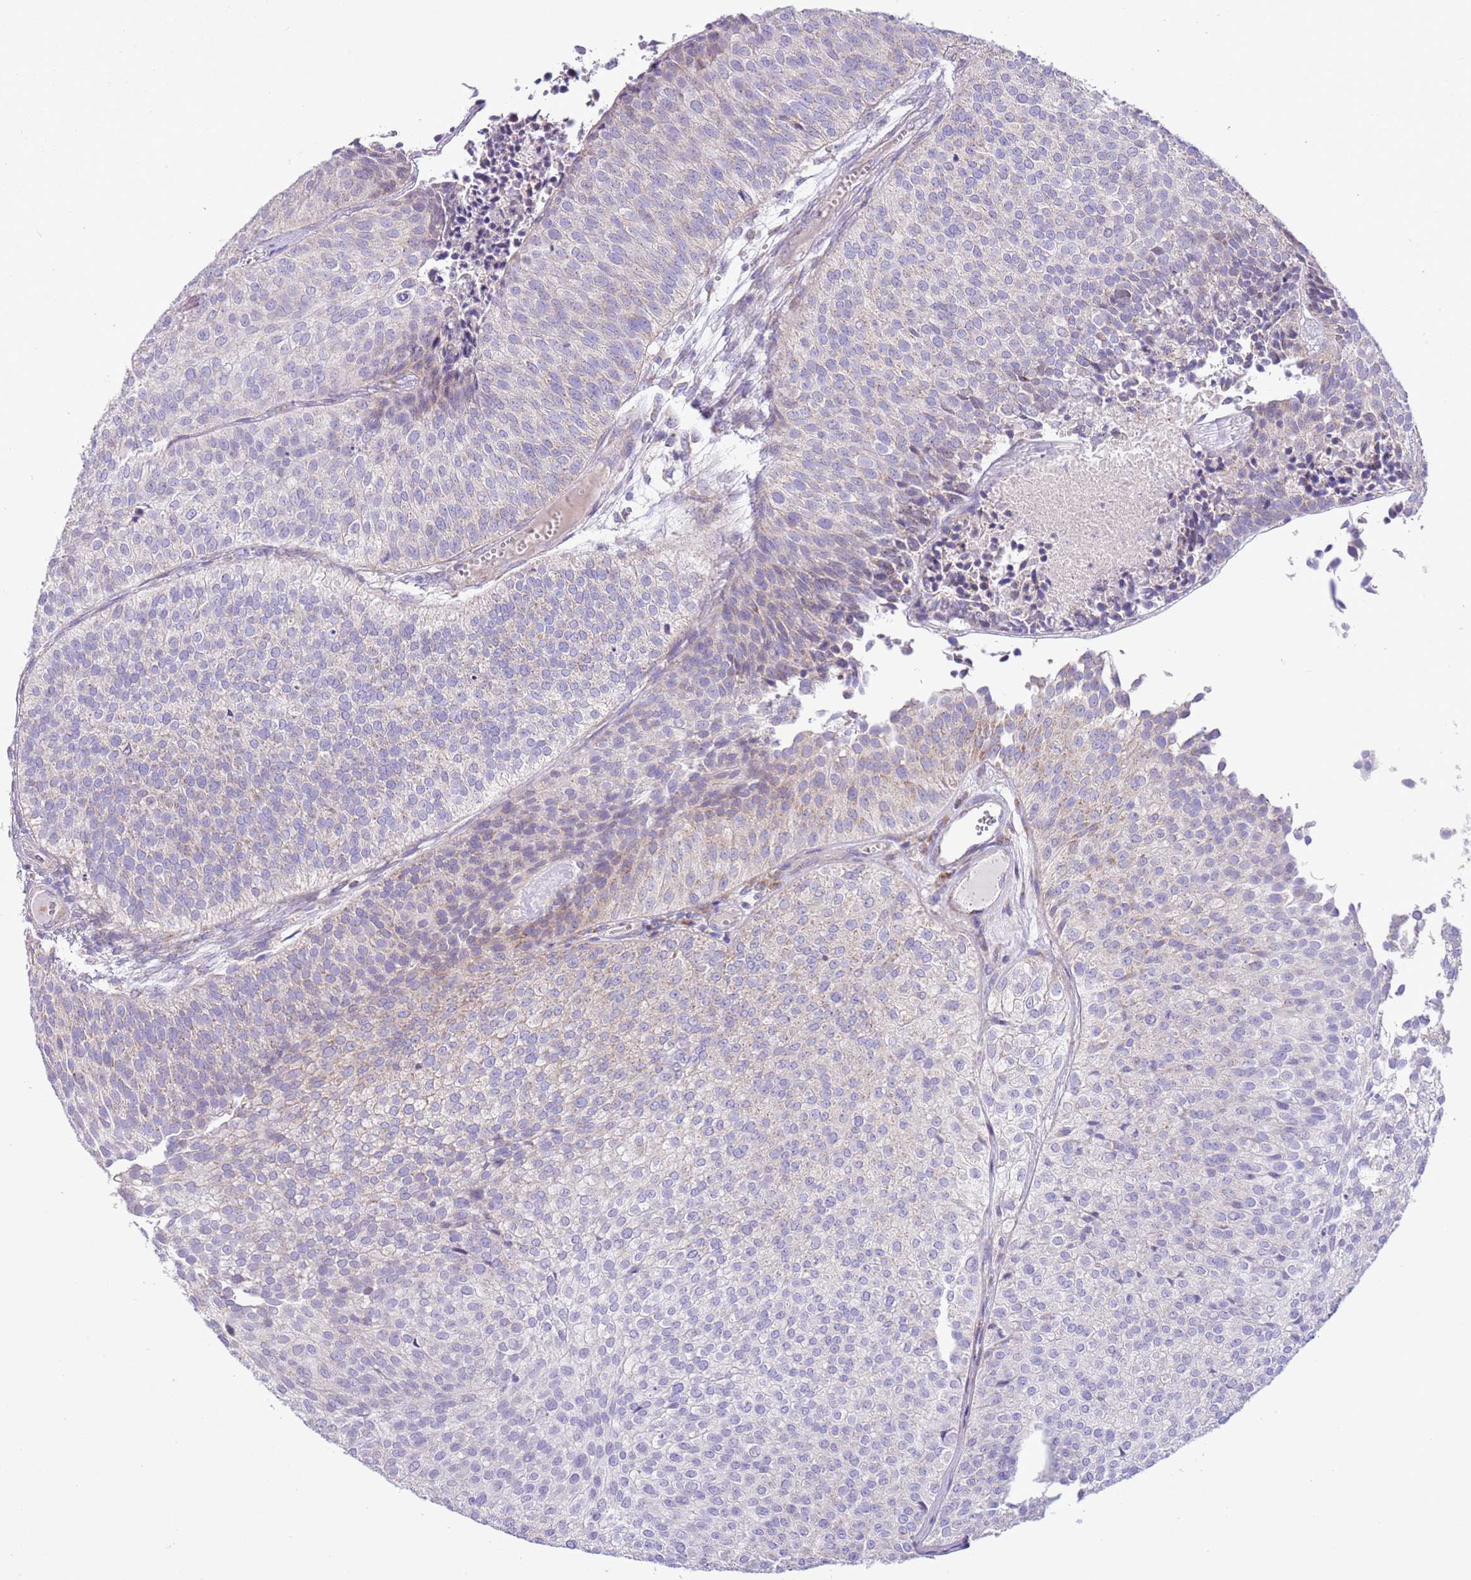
{"staining": {"intensity": "negative", "quantity": "none", "location": "none"}, "tissue": "urothelial cancer", "cell_type": "Tumor cells", "image_type": "cancer", "snomed": [{"axis": "morphology", "description": "Urothelial carcinoma, Low grade"}, {"axis": "topography", "description": "Urinary bladder"}], "caption": "DAB immunohistochemical staining of human urothelial cancer demonstrates no significant expression in tumor cells.", "gene": "OAZ2", "patient": {"sex": "male", "age": 84}}